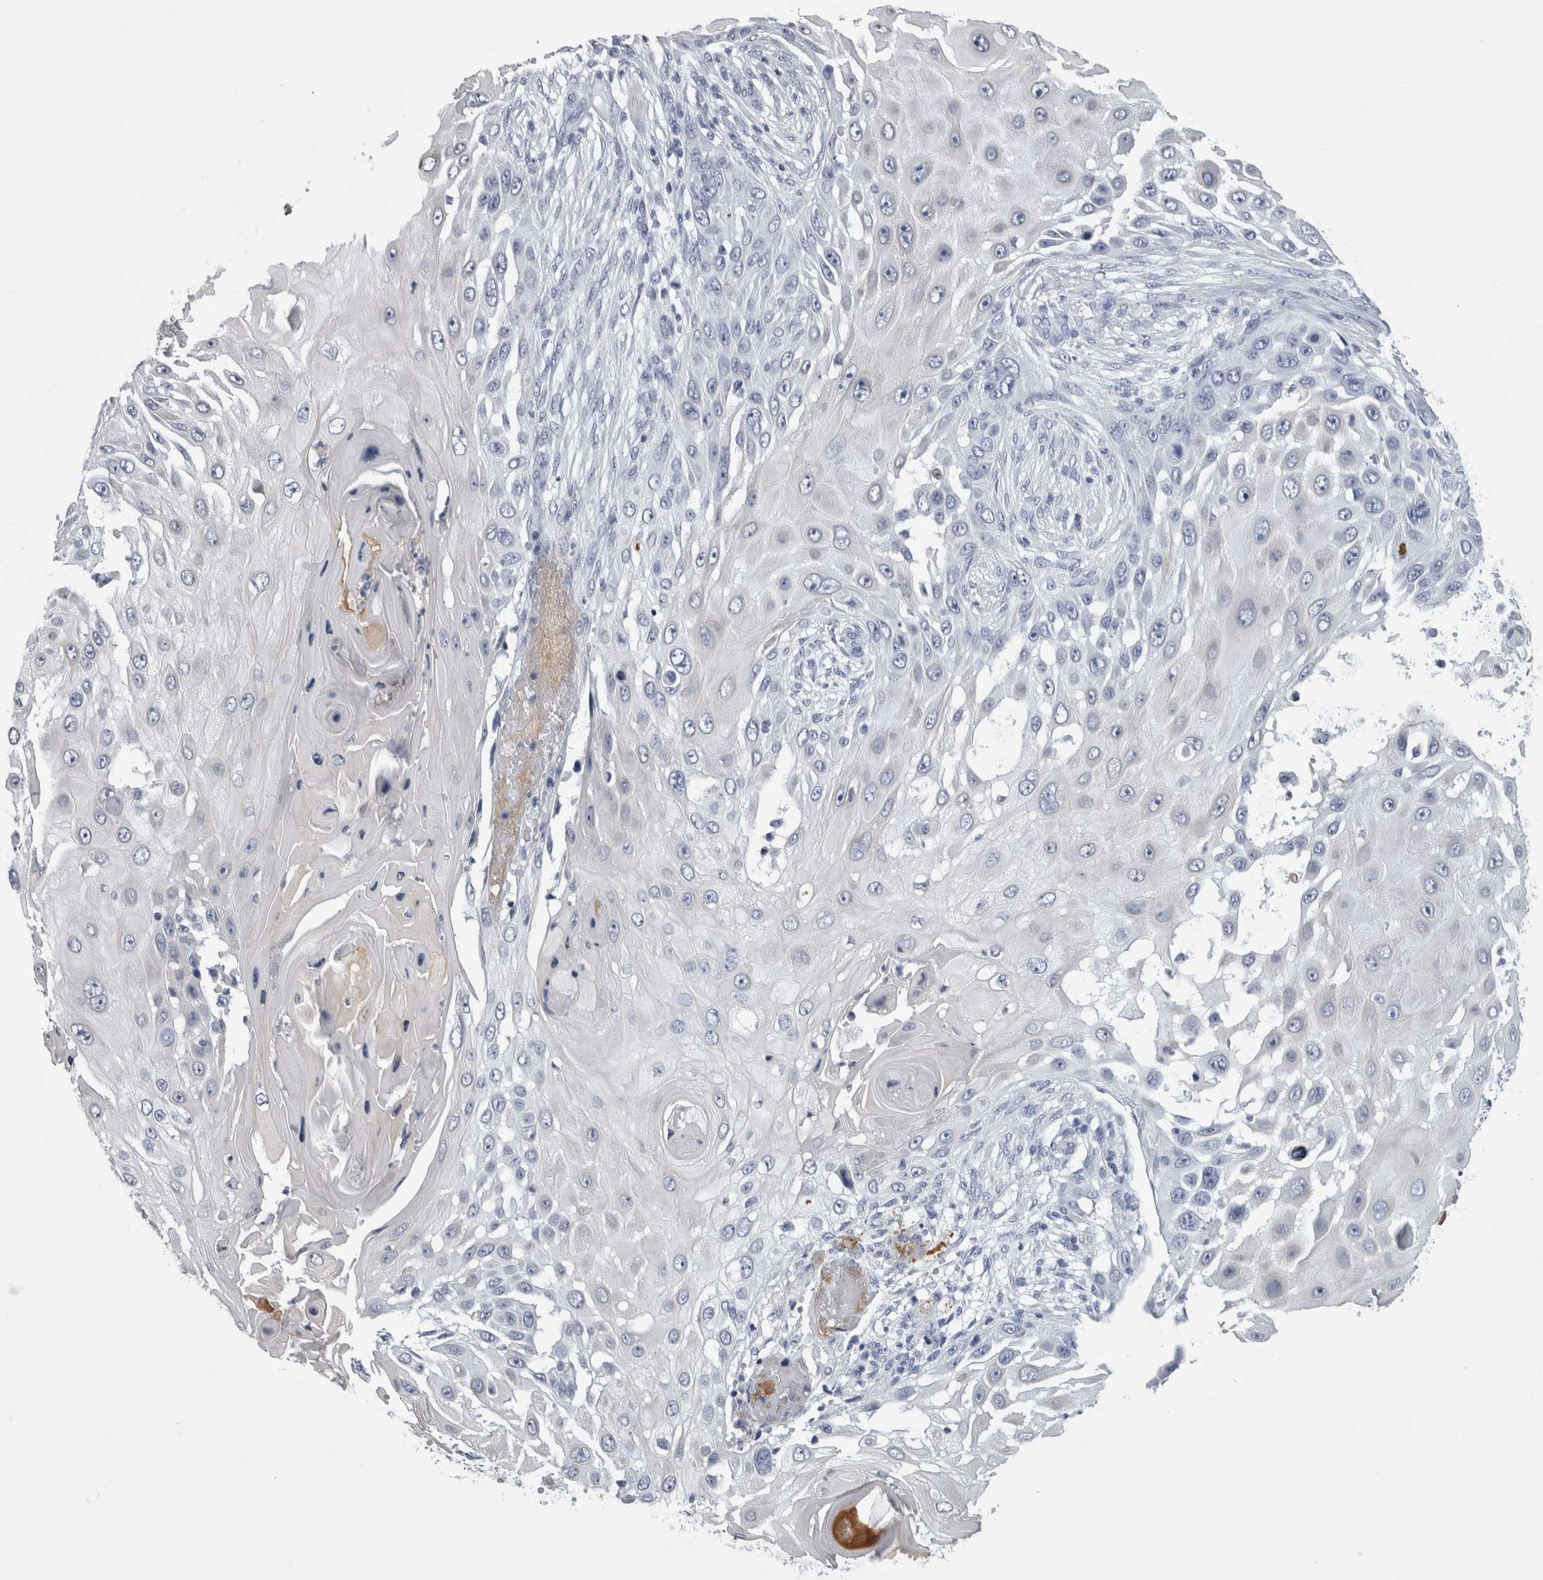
{"staining": {"intensity": "negative", "quantity": "none", "location": "none"}, "tissue": "skin cancer", "cell_type": "Tumor cells", "image_type": "cancer", "snomed": [{"axis": "morphology", "description": "Squamous cell carcinoma, NOS"}, {"axis": "topography", "description": "Skin"}], "caption": "DAB (3,3'-diaminobenzidine) immunohistochemical staining of human skin squamous cell carcinoma exhibits no significant expression in tumor cells.", "gene": "ALDH8A1", "patient": {"sex": "female", "age": 44}}